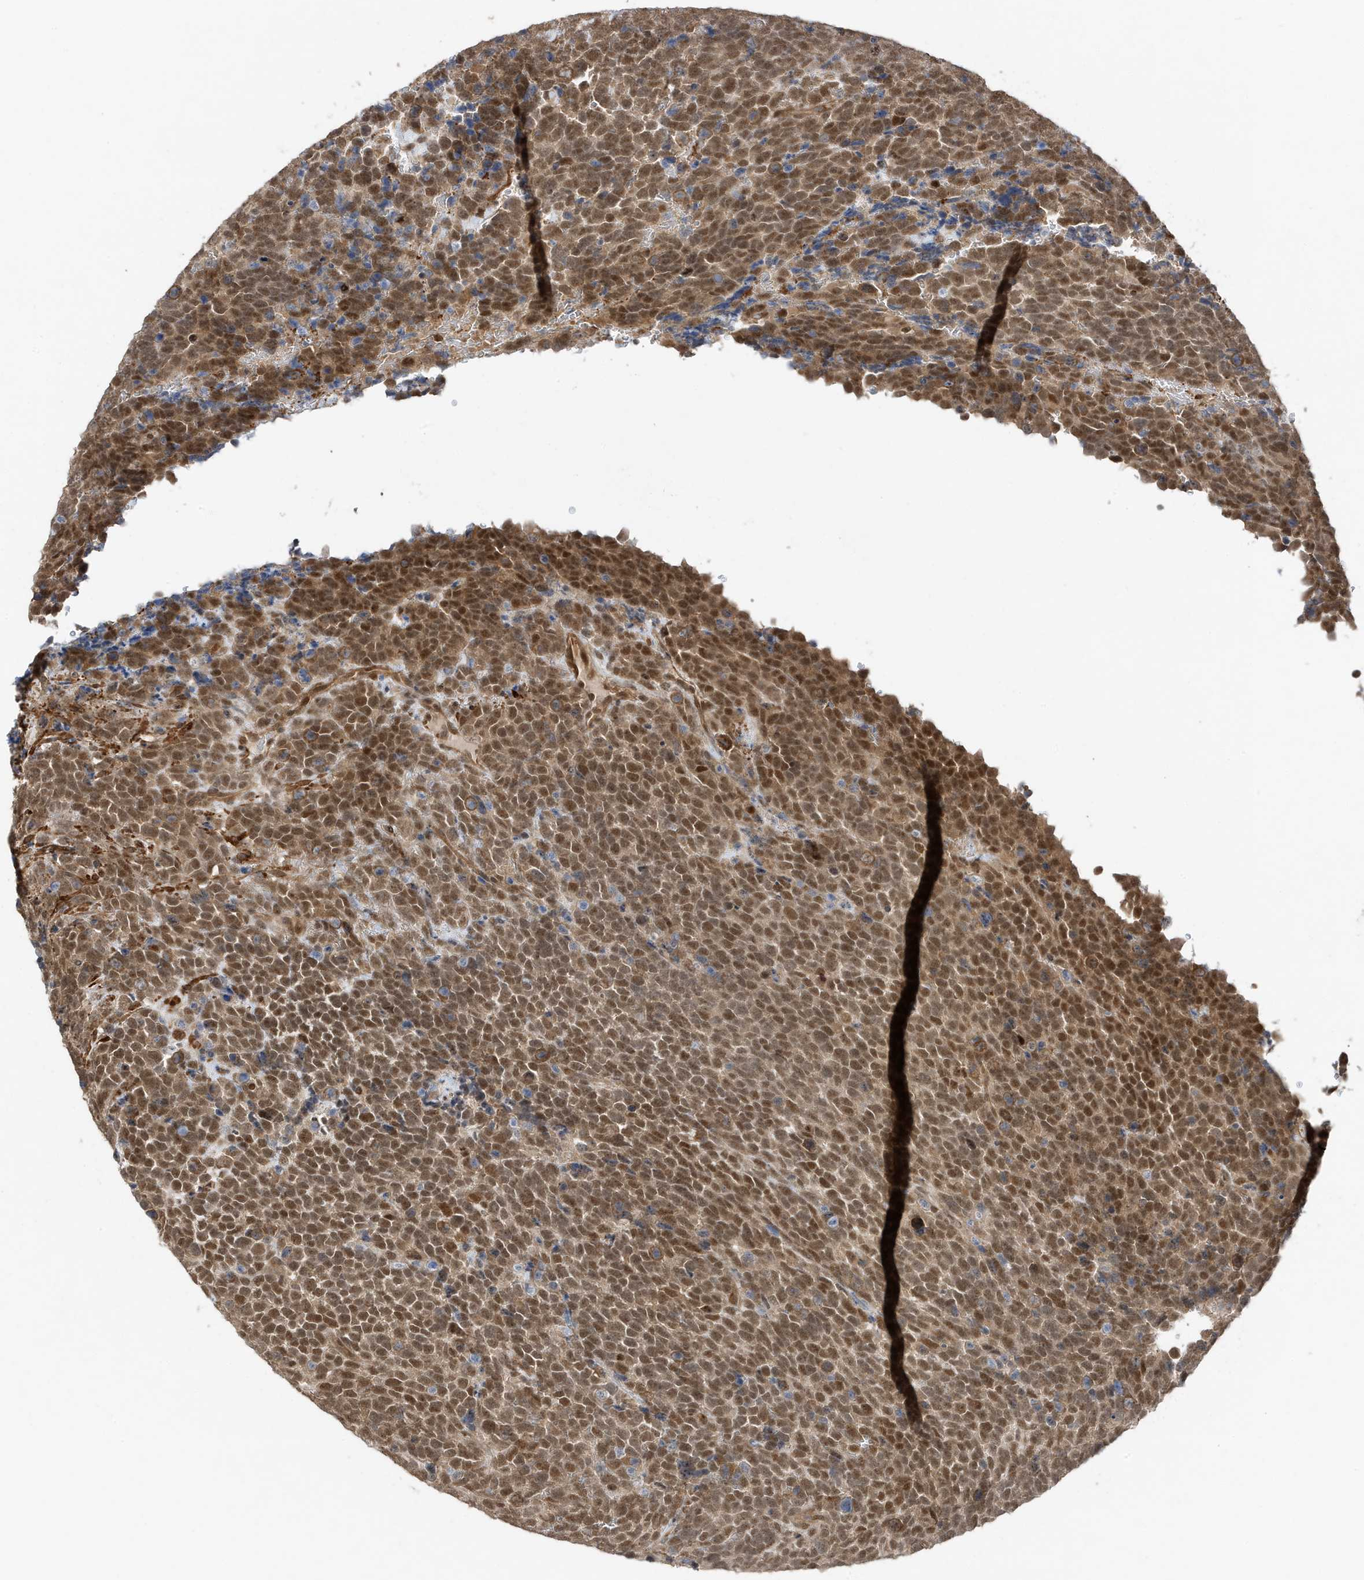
{"staining": {"intensity": "moderate", "quantity": ">75%", "location": "nuclear"}, "tissue": "urothelial cancer", "cell_type": "Tumor cells", "image_type": "cancer", "snomed": [{"axis": "morphology", "description": "Urothelial carcinoma, High grade"}, {"axis": "topography", "description": "Urinary bladder"}], "caption": "High-grade urothelial carcinoma tissue reveals moderate nuclear staining in about >75% of tumor cells (Brightfield microscopy of DAB IHC at high magnification).", "gene": "MAST3", "patient": {"sex": "female", "age": 82}}